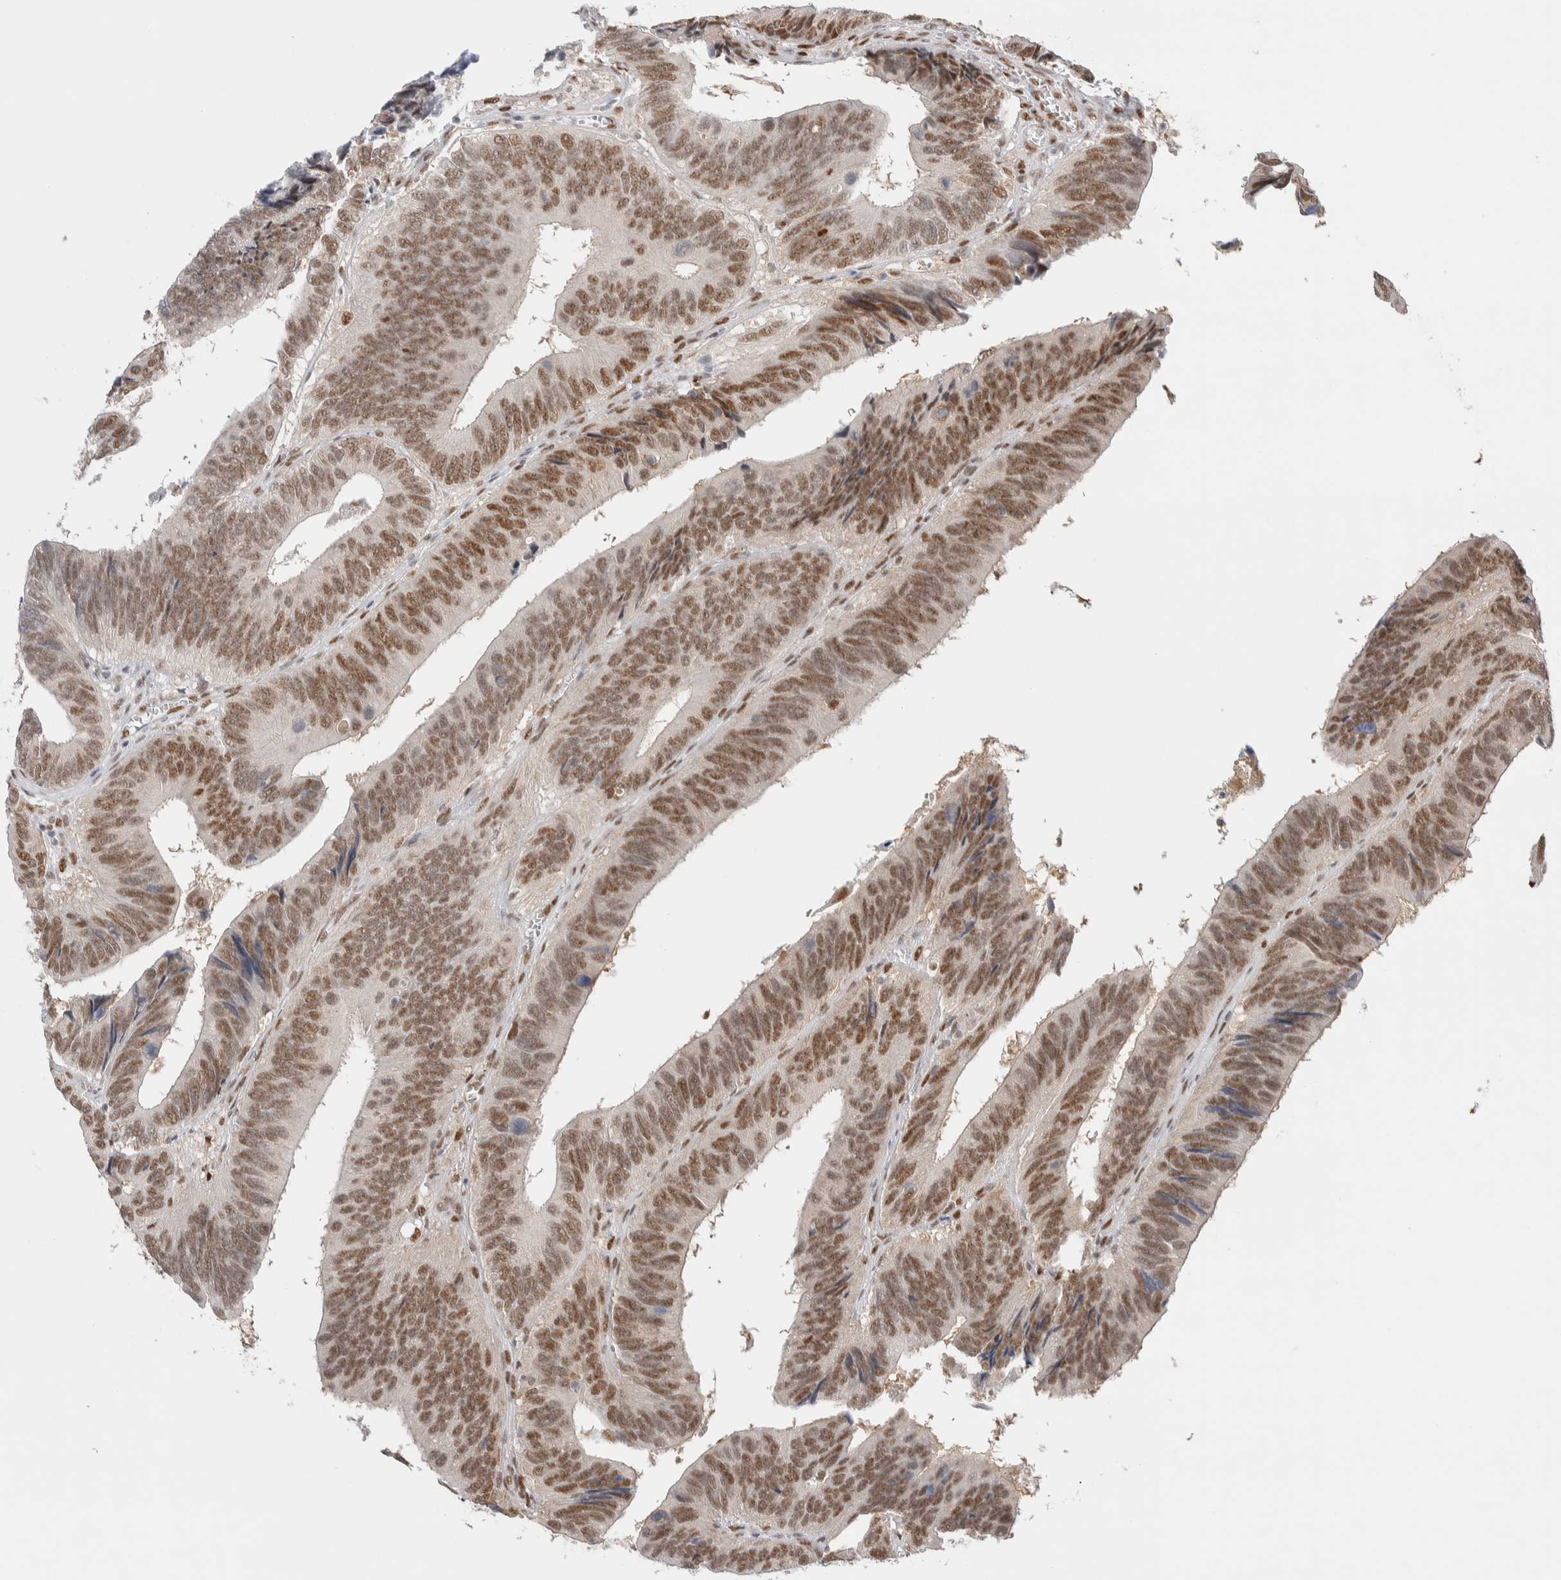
{"staining": {"intensity": "moderate", "quantity": ">75%", "location": "nuclear"}, "tissue": "colorectal cancer", "cell_type": "Tumor cells", "image_type": "cancer", "snomed": [{"axis": "morphology", "description": "Adenocarcinoma, NOS"}, {"axis": "topography", "description": "Colon"}], "caption": "Colorectal cancer tissue displays moderate nuclear positivity in about >75% of tumor cells", "gene": "PRMT1", "patient": {"sex": "male", "age": 72}}